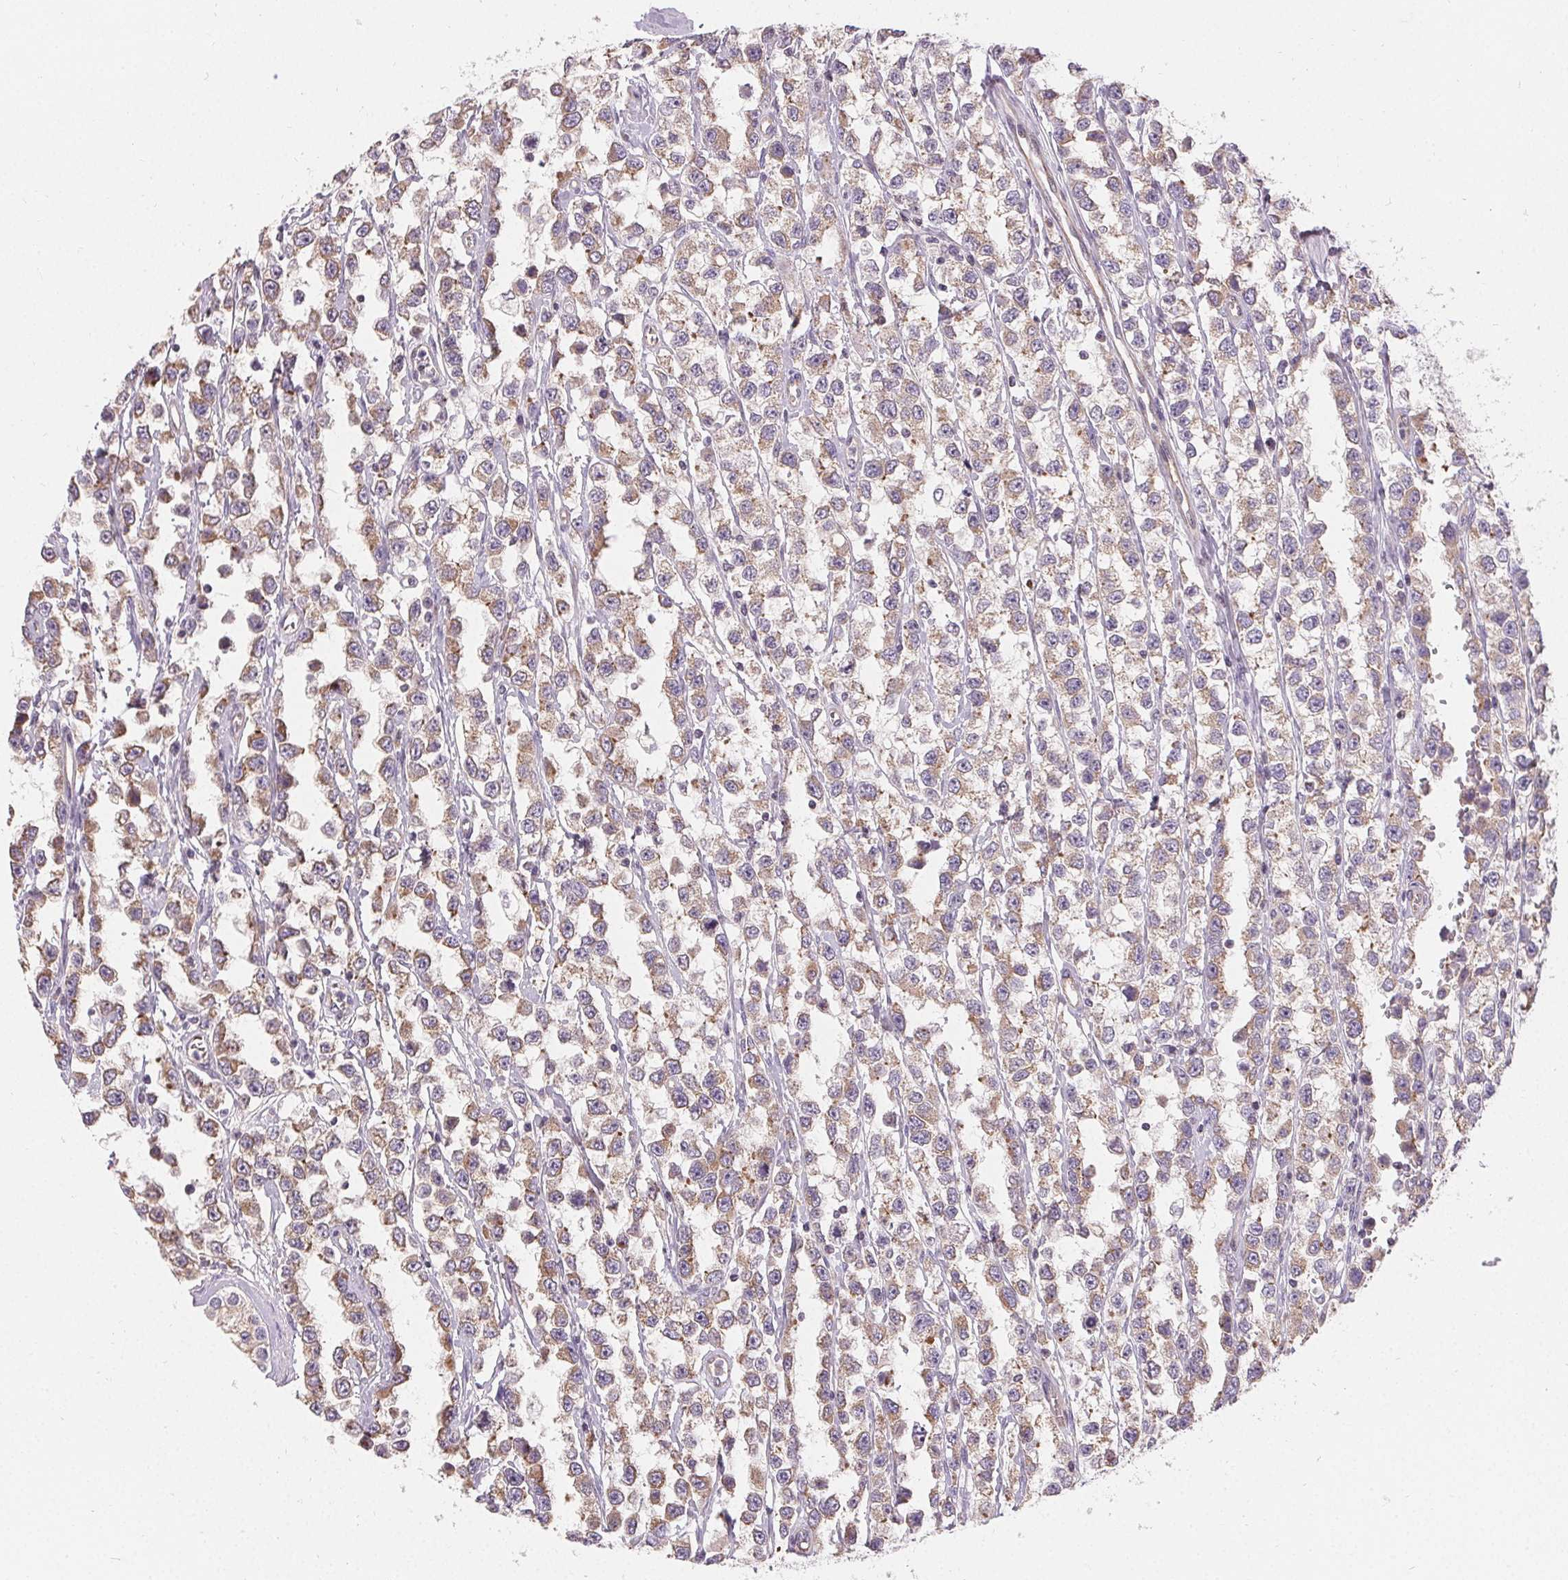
{"staining": {"intensity": "weak", "quantity": ">75%", "location": "cytoplasmic/membranous"}, "tissue": "testis cancer", "cell_type": "Tumor cells", "image_type": "cancer", "snomed": [{"axis": "morphology", "description": "Seminoma, NOS"}, {"axis": "topography", "description": "Testis"}], "caption": "Protein expression analysis of human testis cancer (seminoma) reveals weak cytoplasmic/membranous expression in approximately >75% of tumor cells.", "gene": "APLP1", "patient": {"sex": "male", "age": 34}}